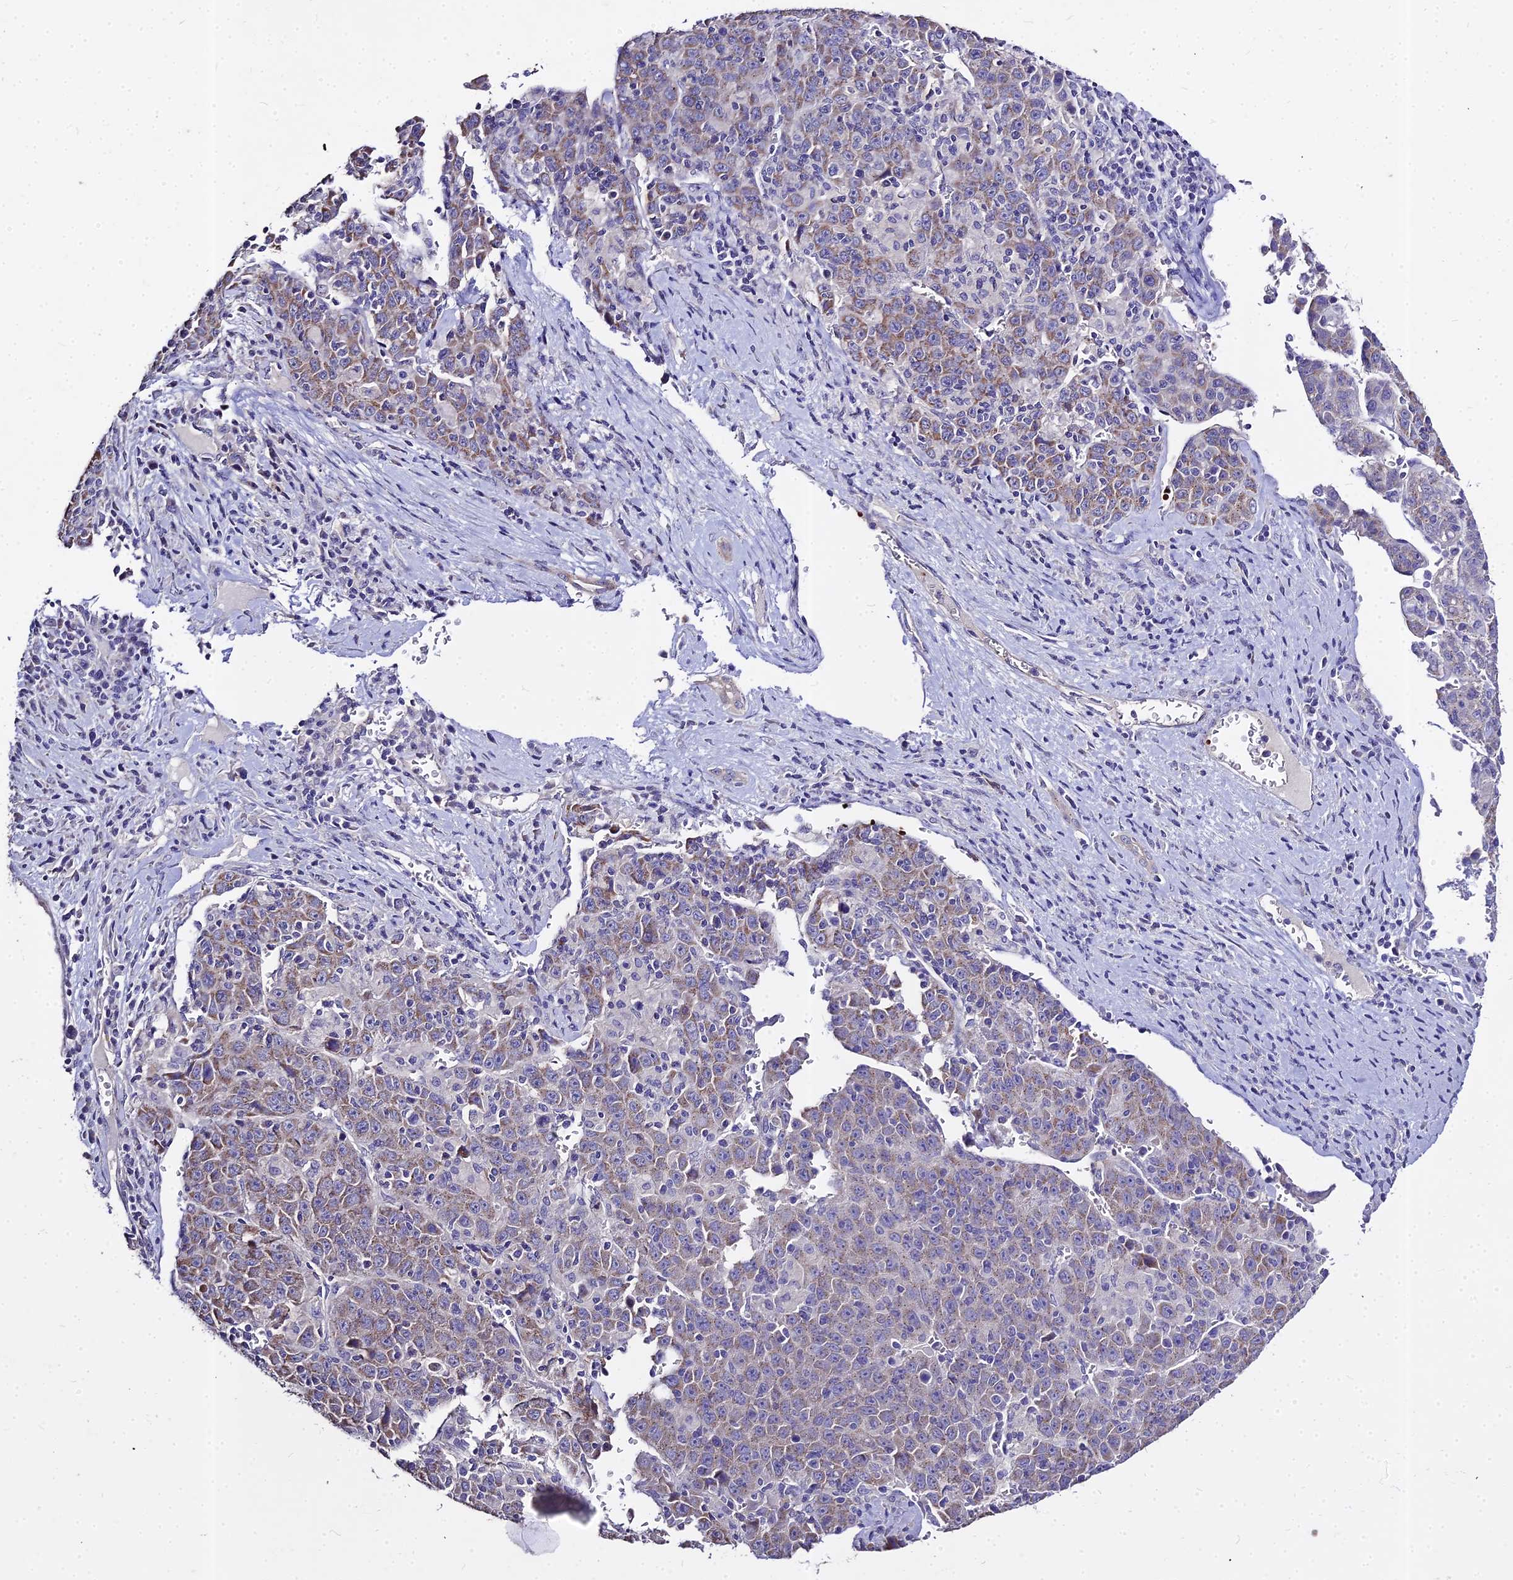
{"staining": {"intensity": "moderate", "quantity": "25%-75%", "location": "cytoplasmic/membranous"}, "tissue": "liver cancer", "cell_type": "Tumor cells", "image_type": "cancer", "snomed": [{"axis": "morphology", "description": "Carcinoma, Hepatocellular, NOS"}, {"axis": "topography", "description": "Liver"}], "caption": "IHC histopathology image of human hepatocellular carcinoma (liver) stained for a protein (brown), which exhibits medium levels of moderate cytoplasmic/membranous expression in approximately 25%-75% of tumor cells.", "gene": "GLYAT", "patient": {"sex": "female", "age": 53}}